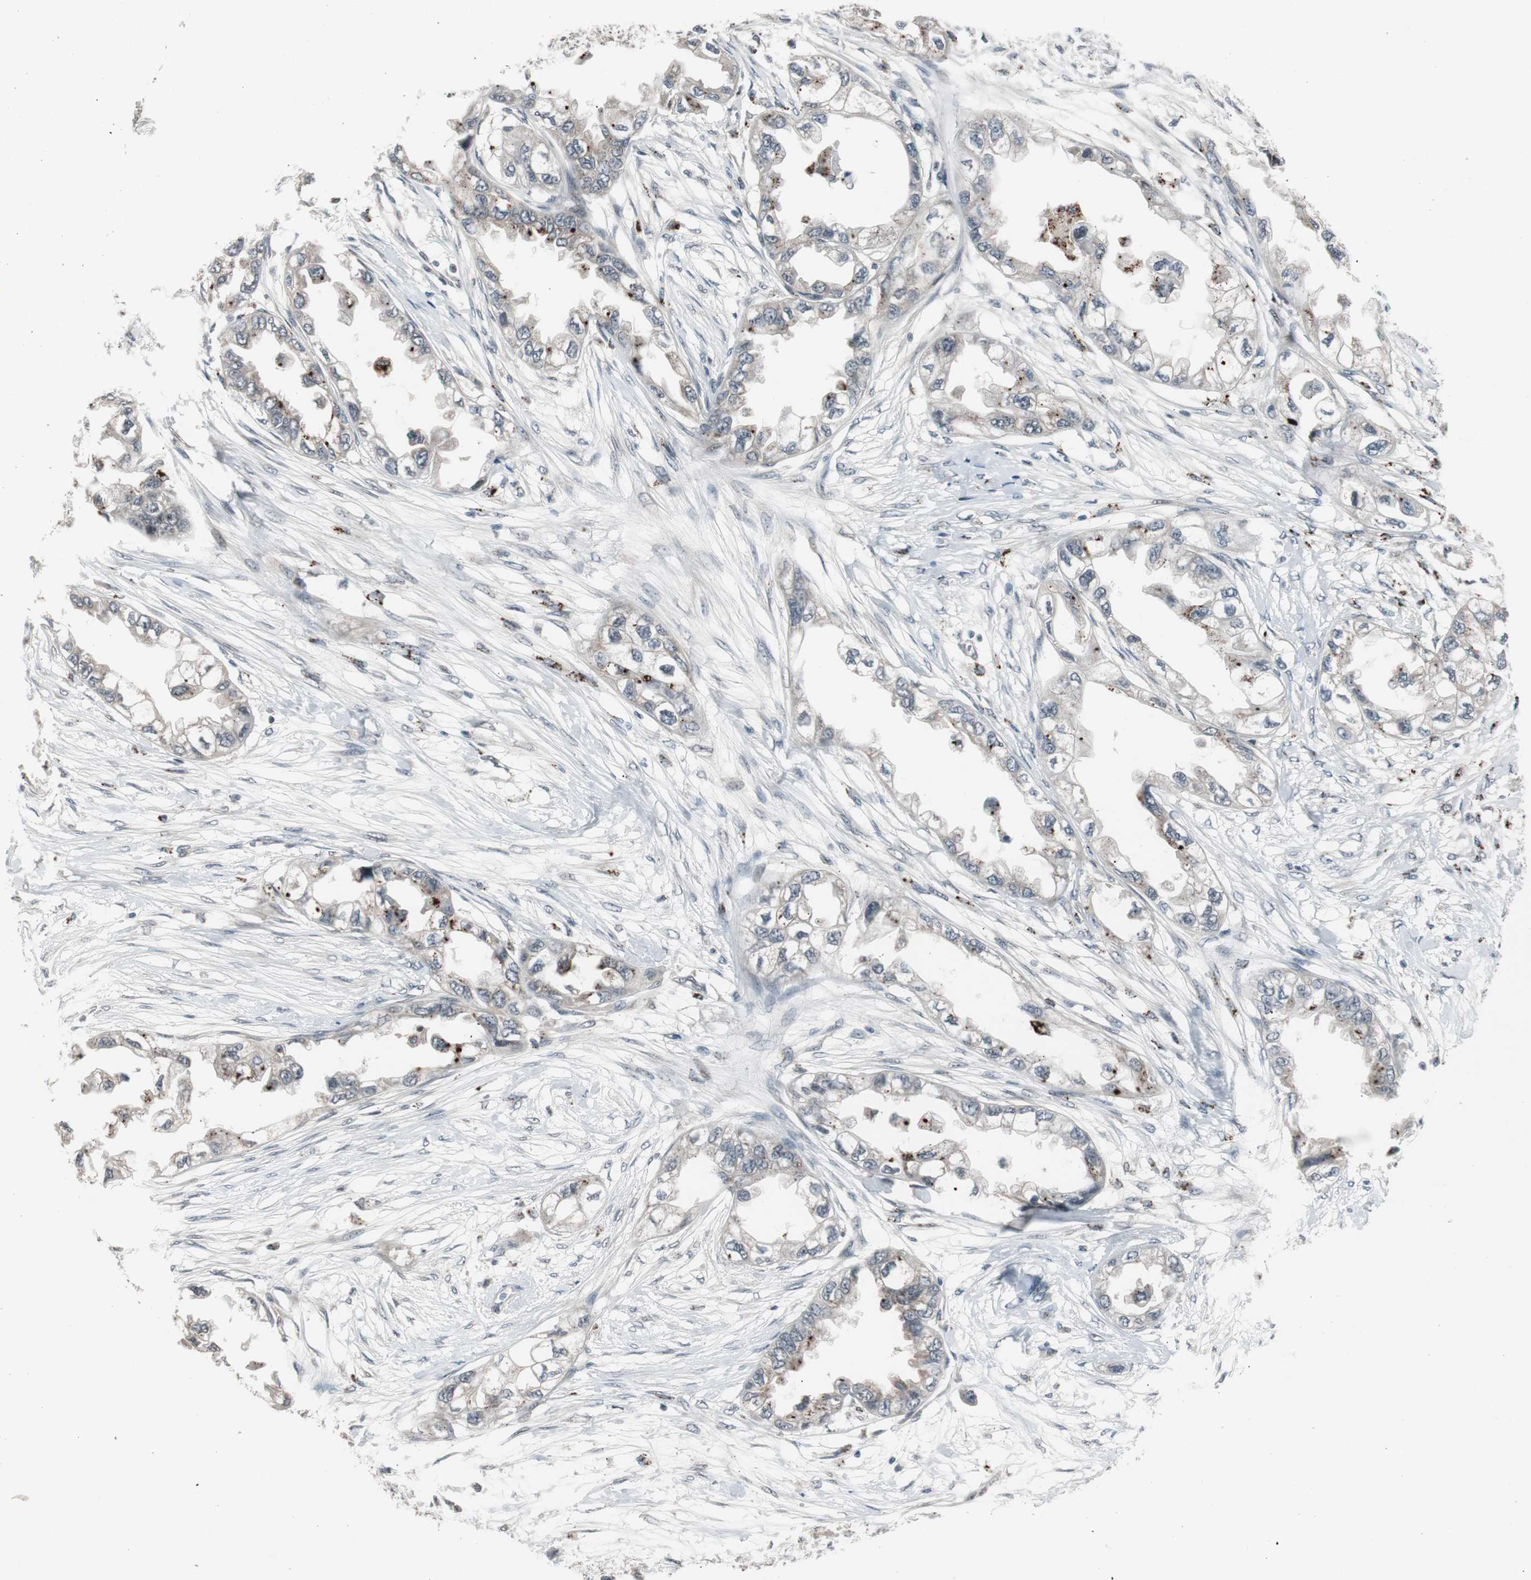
{"staining": {"intensity": "strong", "quantity": "25%-75%", "location": "cytoplasmic/membranous"}, "tissue": "endometrial cancer", "cell_type": "Tumor cells", "image_type": "cancer", "snomed": [{"axis": "morphology", "description": "Adenocarcinoma, NOS"}, {"axis": "topography", "description": "Endometrium"}], "caption": "A histopathology image of human endometrial cancer stained for a protein shows strong cytoplasmic/membranous brown staining in tumor cells.", "gene": "BOLA1", "patient": {"sex": "female", "age": 67}}